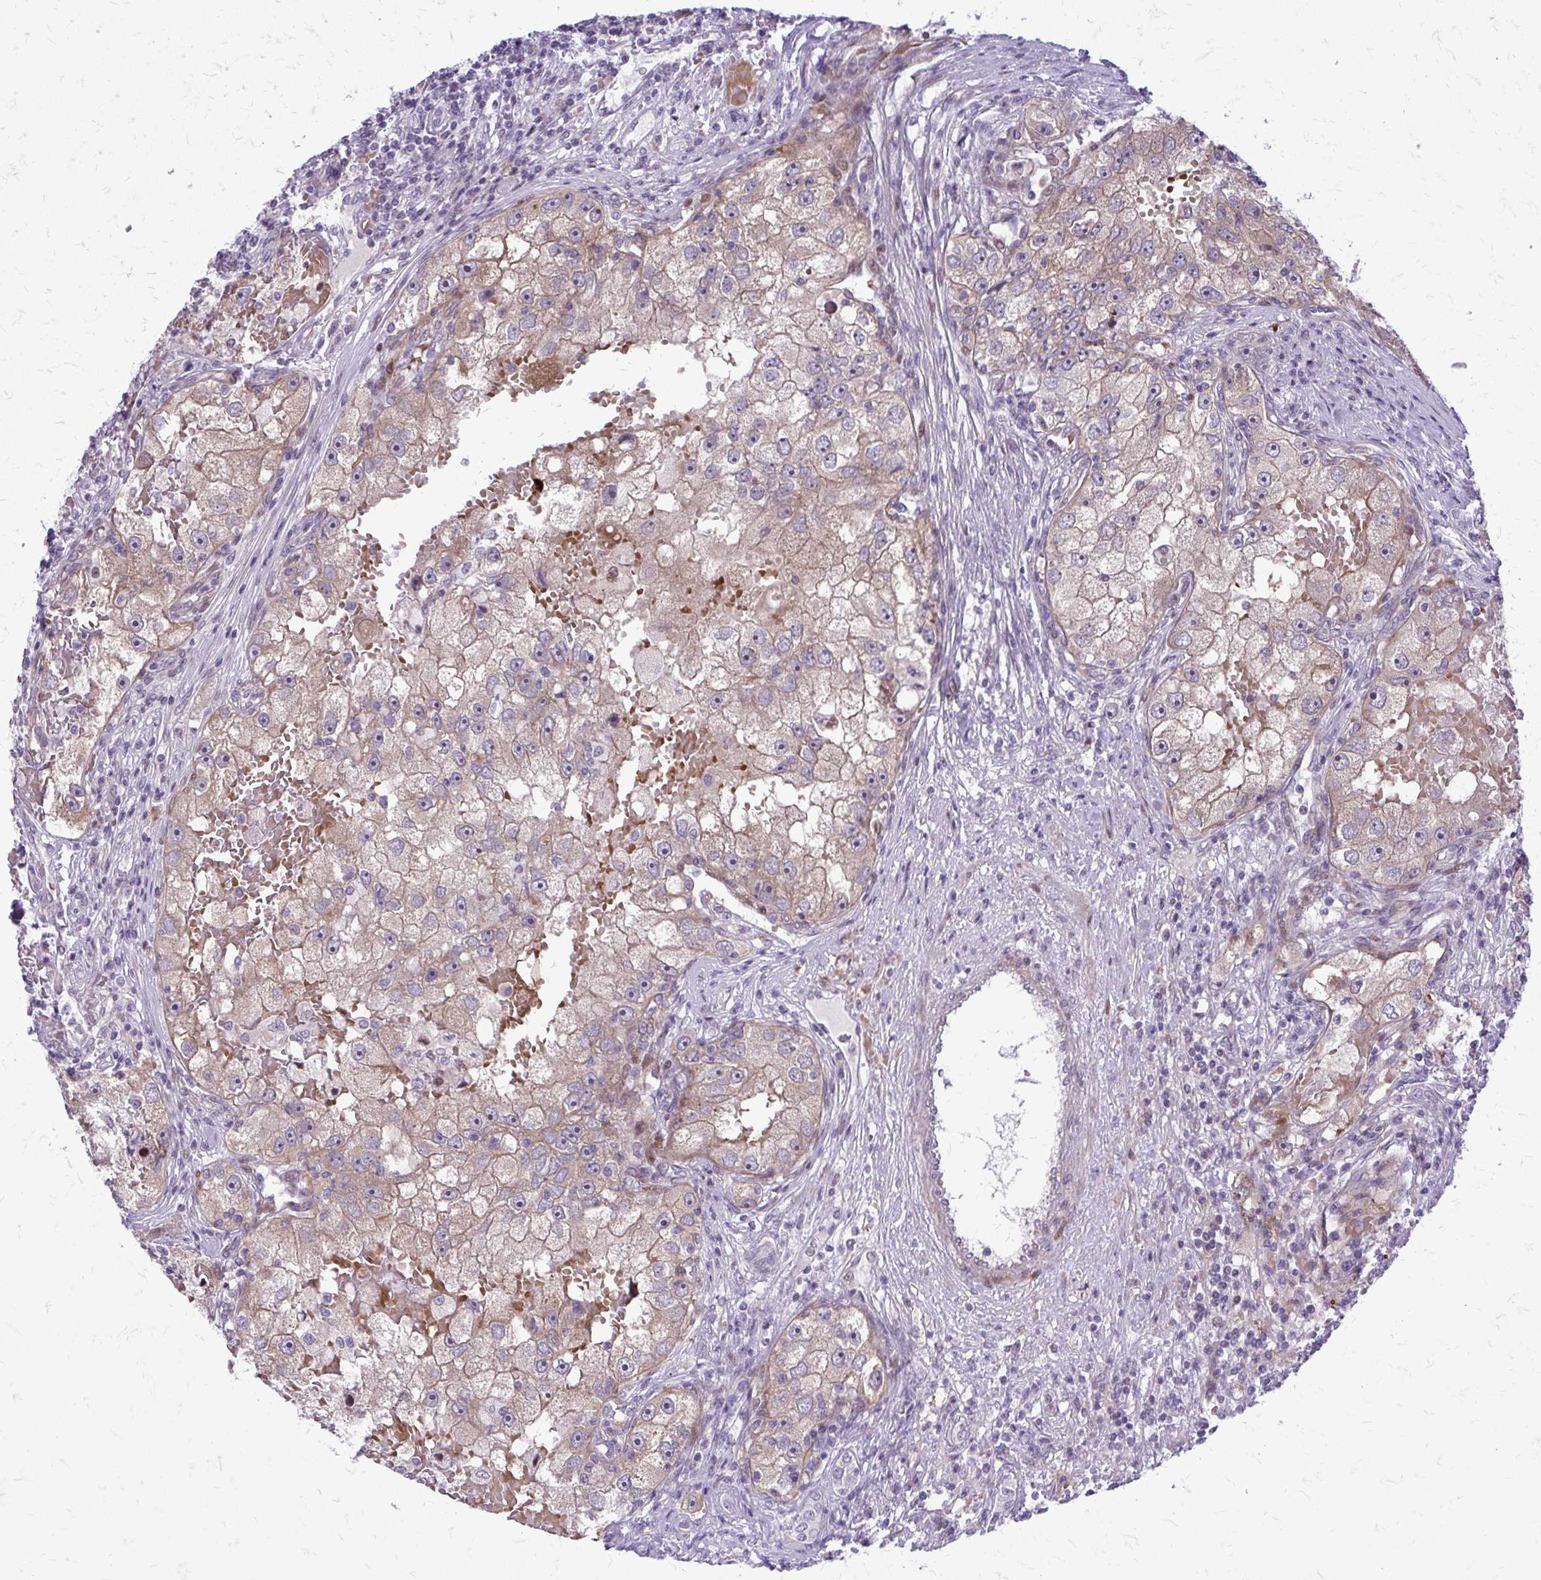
{"staining": {"intensity": "moderate", "quantity": ">75%", "location": "cytoplasmic/membranous"}, "tissue": "renal cancer", "cell_type": "Tumor cells", "image_type": "cancer", "snomed": [{"axis": "morphology", "description": "Adenocarcinoma, NOS"}, {"axis": "topography", "description": "Kidney"}], "caption": "Protein expression analysis of human adenocarcinoma (renal) reveals moderate cytoplasmic/membranous expression in approximately >75% of tumor cells. The staining is performed using DAB (3,3'-diaminobenzidine) brown chromogen to label protein expression. The nuclei are counter-stained blue using hematoxylin.", "gene": "PPDPFL", "patient": {"sex": "male", "age": 63}}